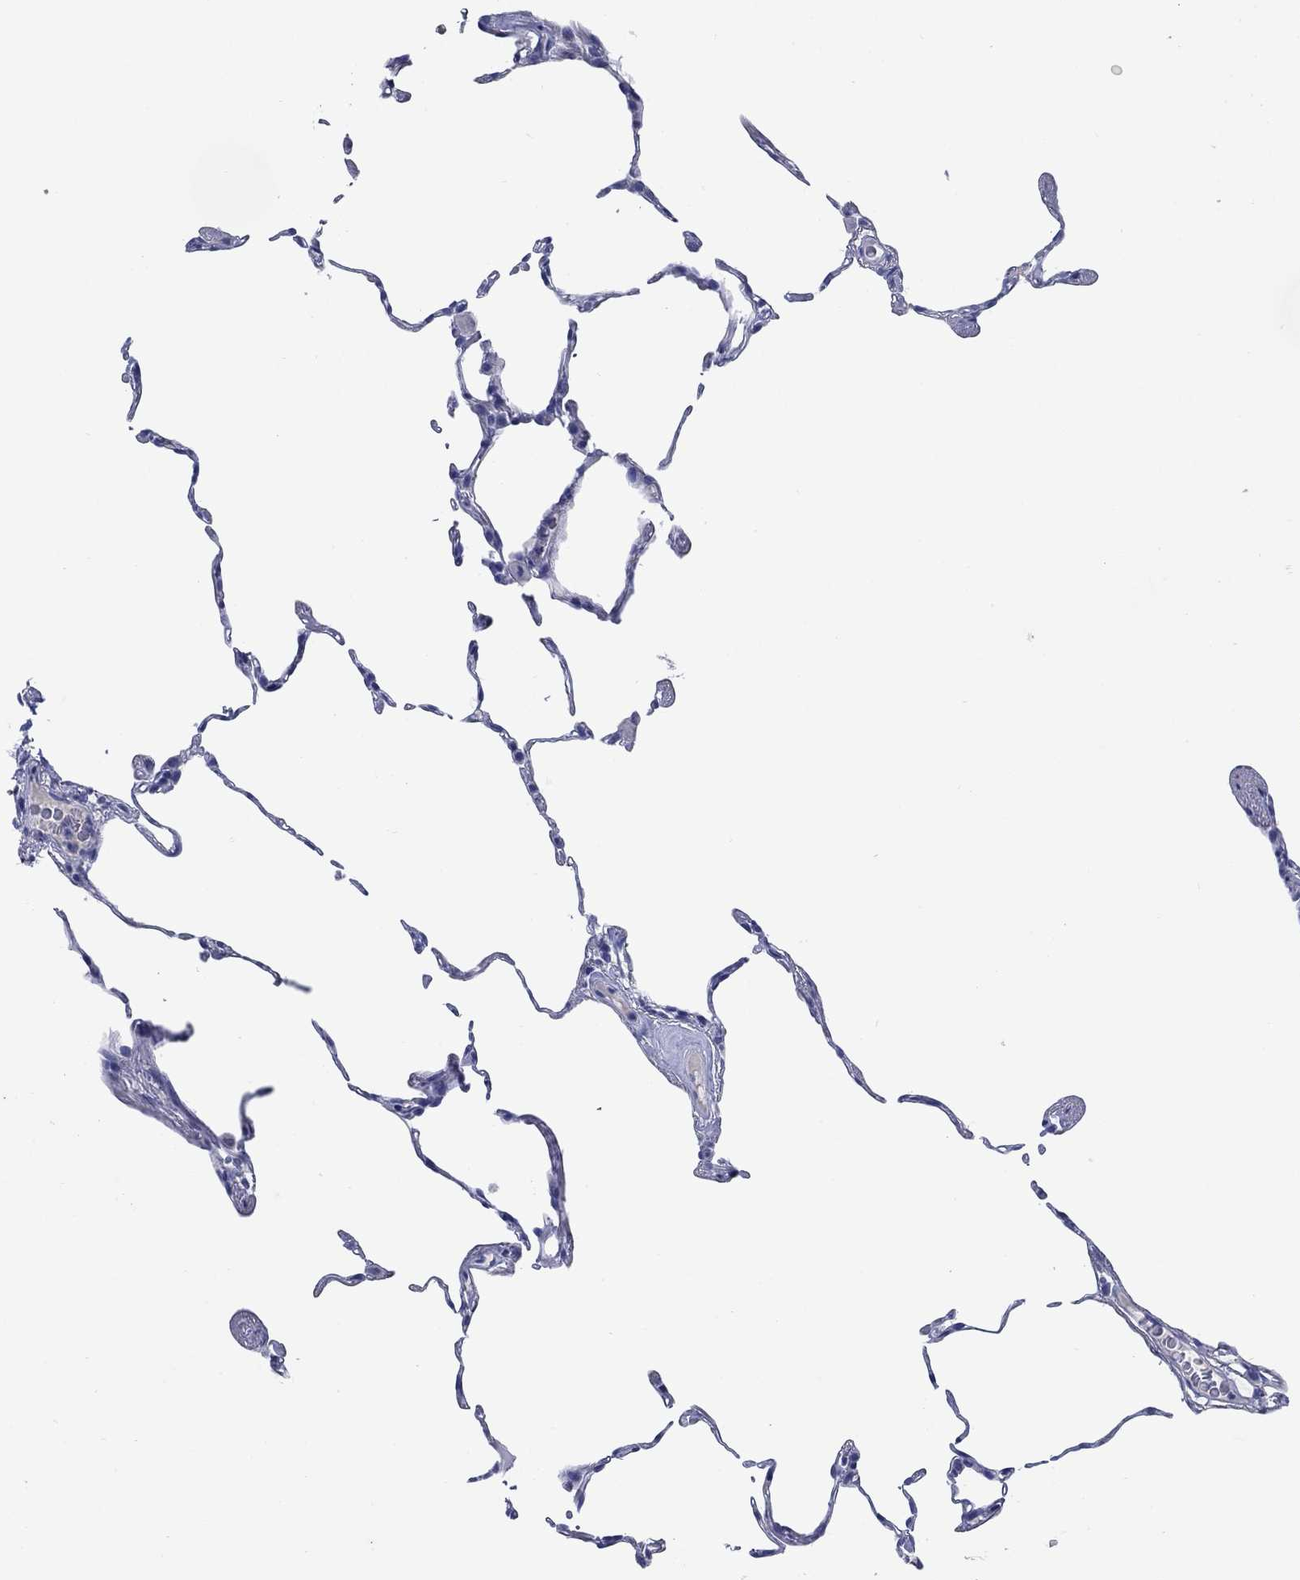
{"staining": {"intensity": "negative", "quantity": "none", "location": "none"}, "tissue": "lung", "cell_type": "Alveolar cells", "image_type": "normal", "snomed": [{"axis": "morphology", "description": "Normal tissue, NOS"}, {"axis": "topography", "description": "Lung"}], "caption": "An image of lung stained for a protein displays no brown staining in alveolar cells.", "gene": "ENSG00000251537", "patient": {"sex": "female", "age": 57}}